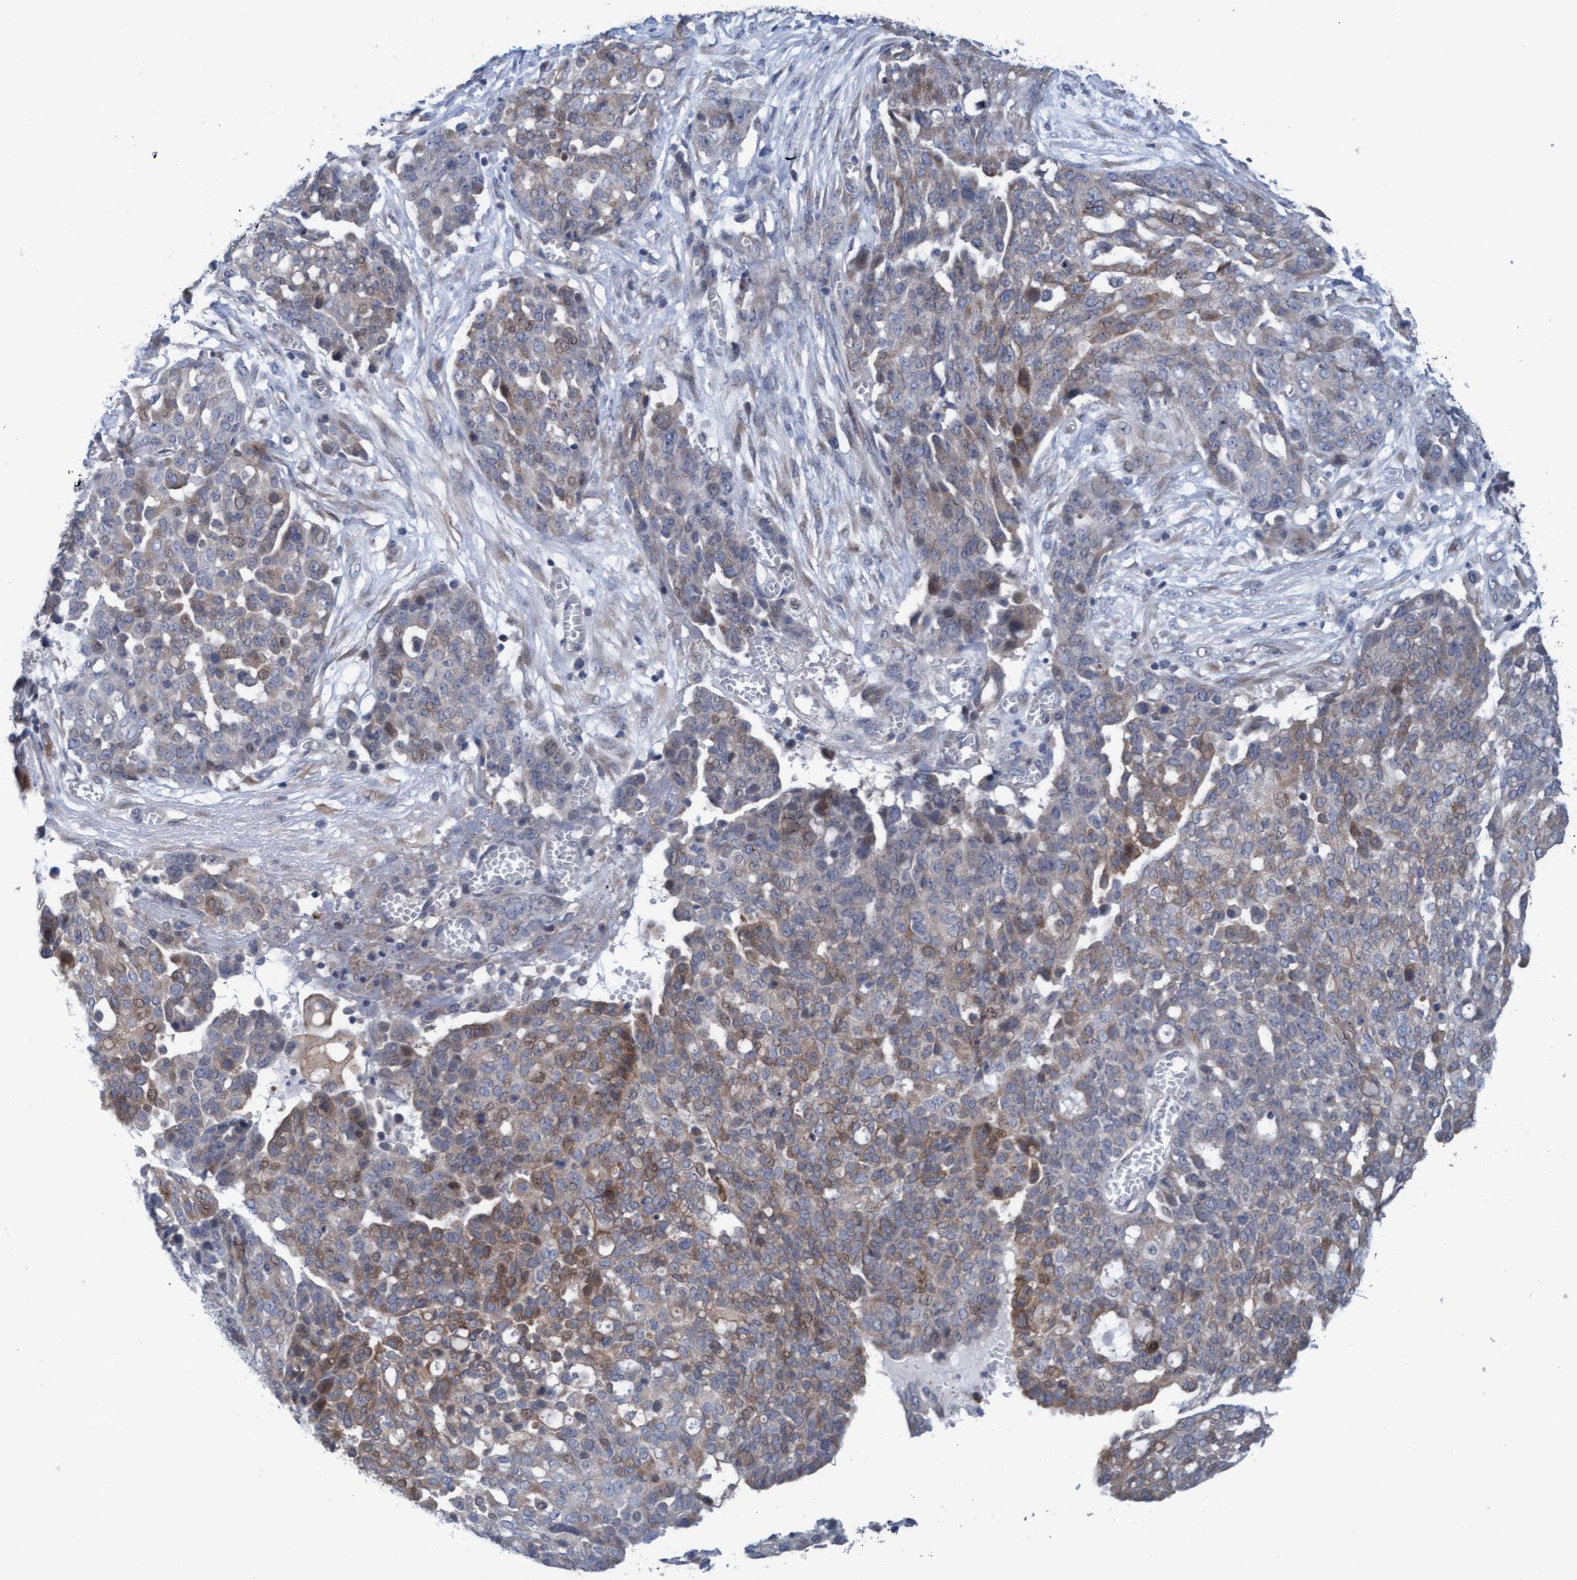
{"staining": {"intensity": "weak", "quantity": "25%-75%", "location": "cytoplasmic/membranous"}, "tissue": "ovarian cancer", "cell_type": "Tumor cells", "image_type": "cancer", "snomed": [{"axis": "morphology", "description": "Cystadenocarcinoma, serous, NOS"}, {"axis": "topography", "description": "Soft tissue"}, {"axis": "topography", "description": "Ovary"}], "caption": "An immunohistochemistry (IHC) histopathology image of neoplastic tissue is shown. Protein staining in brown shows weak cytoplasmic/membranous positivity in ovarian cancer within tumor cells.", "gene": "PLCD1", "patient": {"sex": "female", "age": 57}}